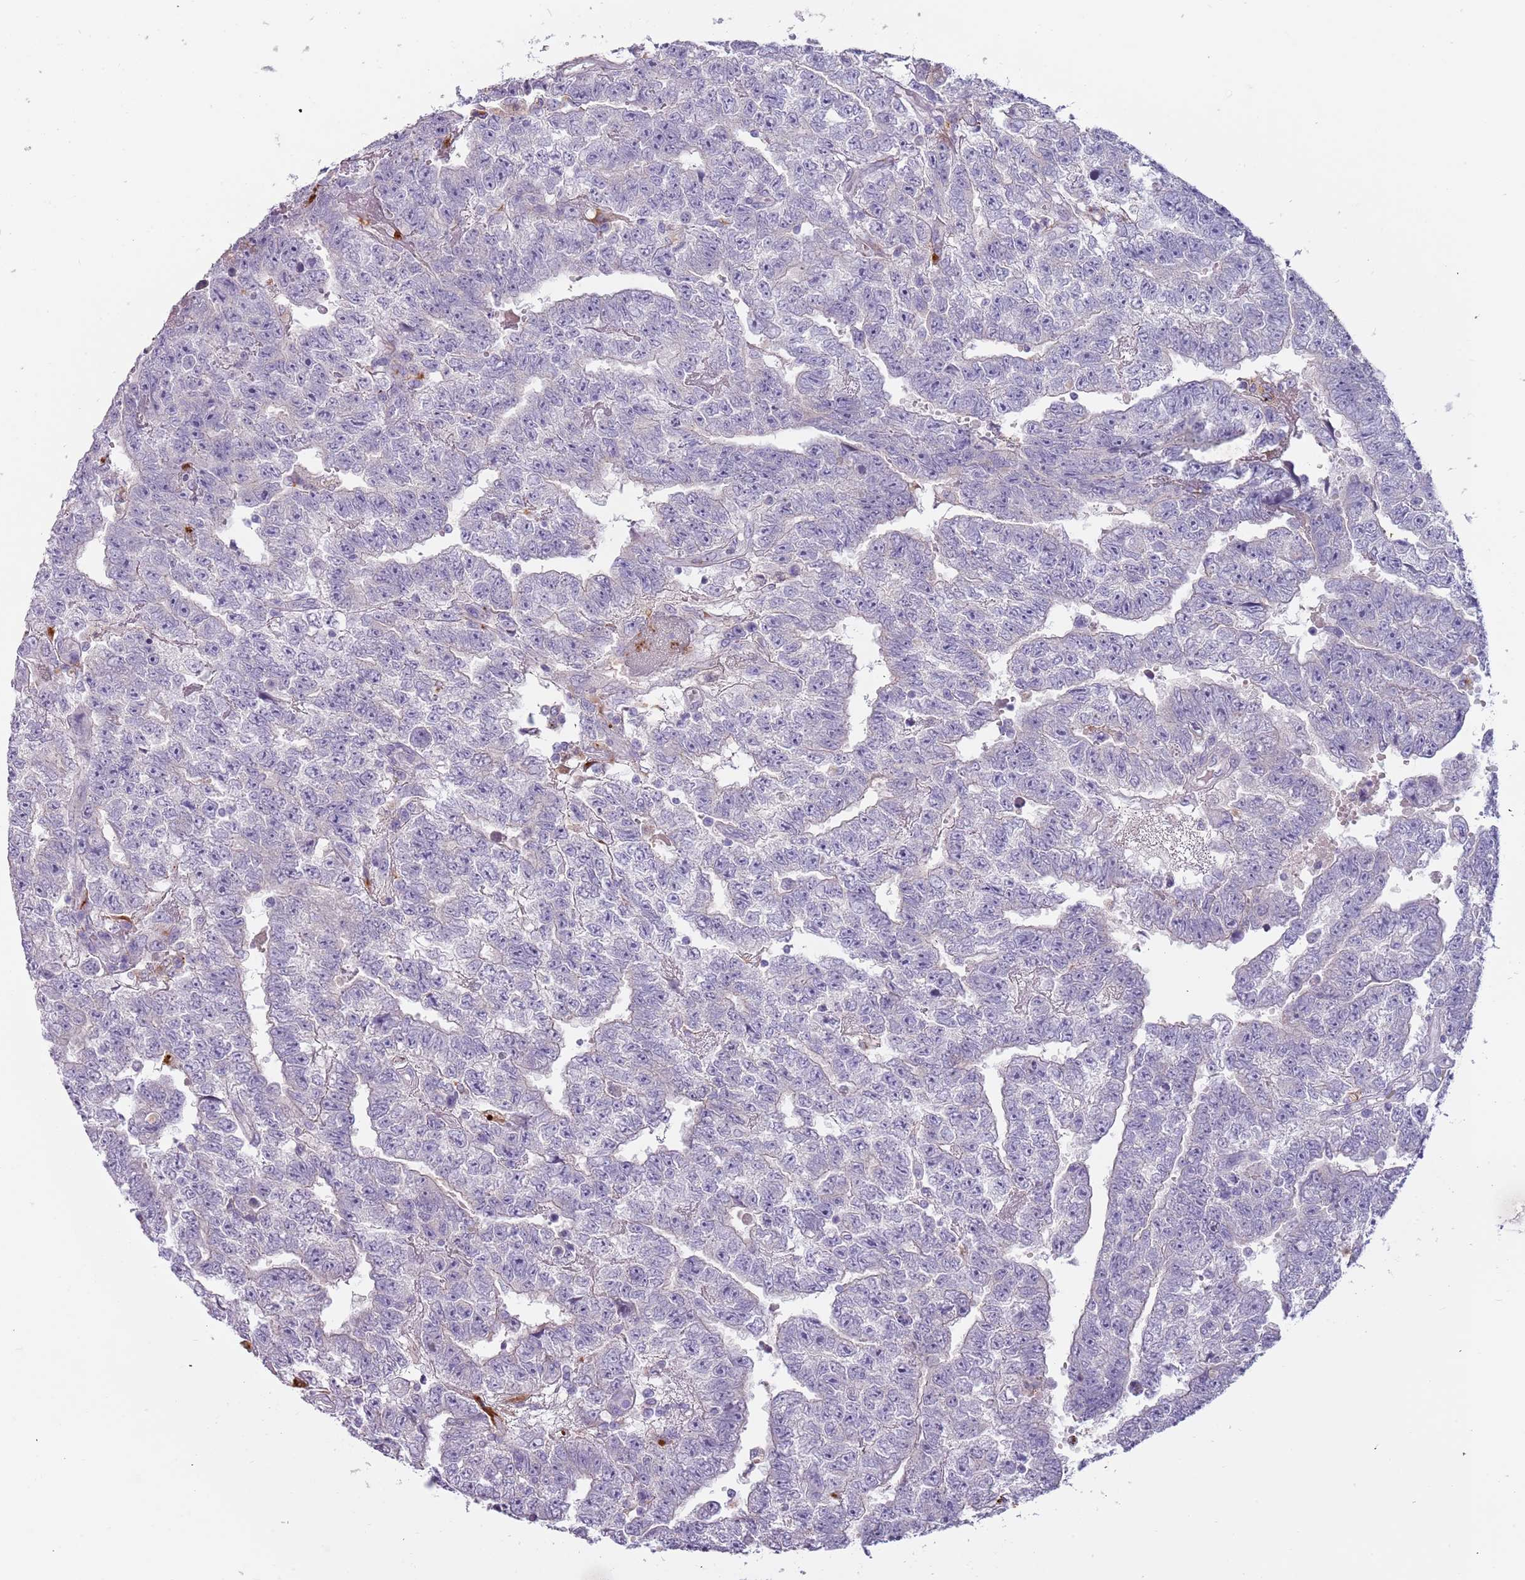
{"staining": {"intensity": "negative", "quantity": "none", "location": "none"}, "tissue": "testis cancer", "cell_type": "Tumor cells", "image_type": "cancer", "snomed": [{"axis": "morphology", "description": "Carcinoma, Embryonal, NOS"}, {"axis": "topography", "description": "Testis"}], "caption": "High magnification brightfield microscopy of testis cancer (embryonal carcinoma) stained with DAB (brown) and counterstained with hematoxylin (blue): tumor cells show no significant staining.", "gene": "NWD2", "patient": {"sex": "male", "age": 25}}